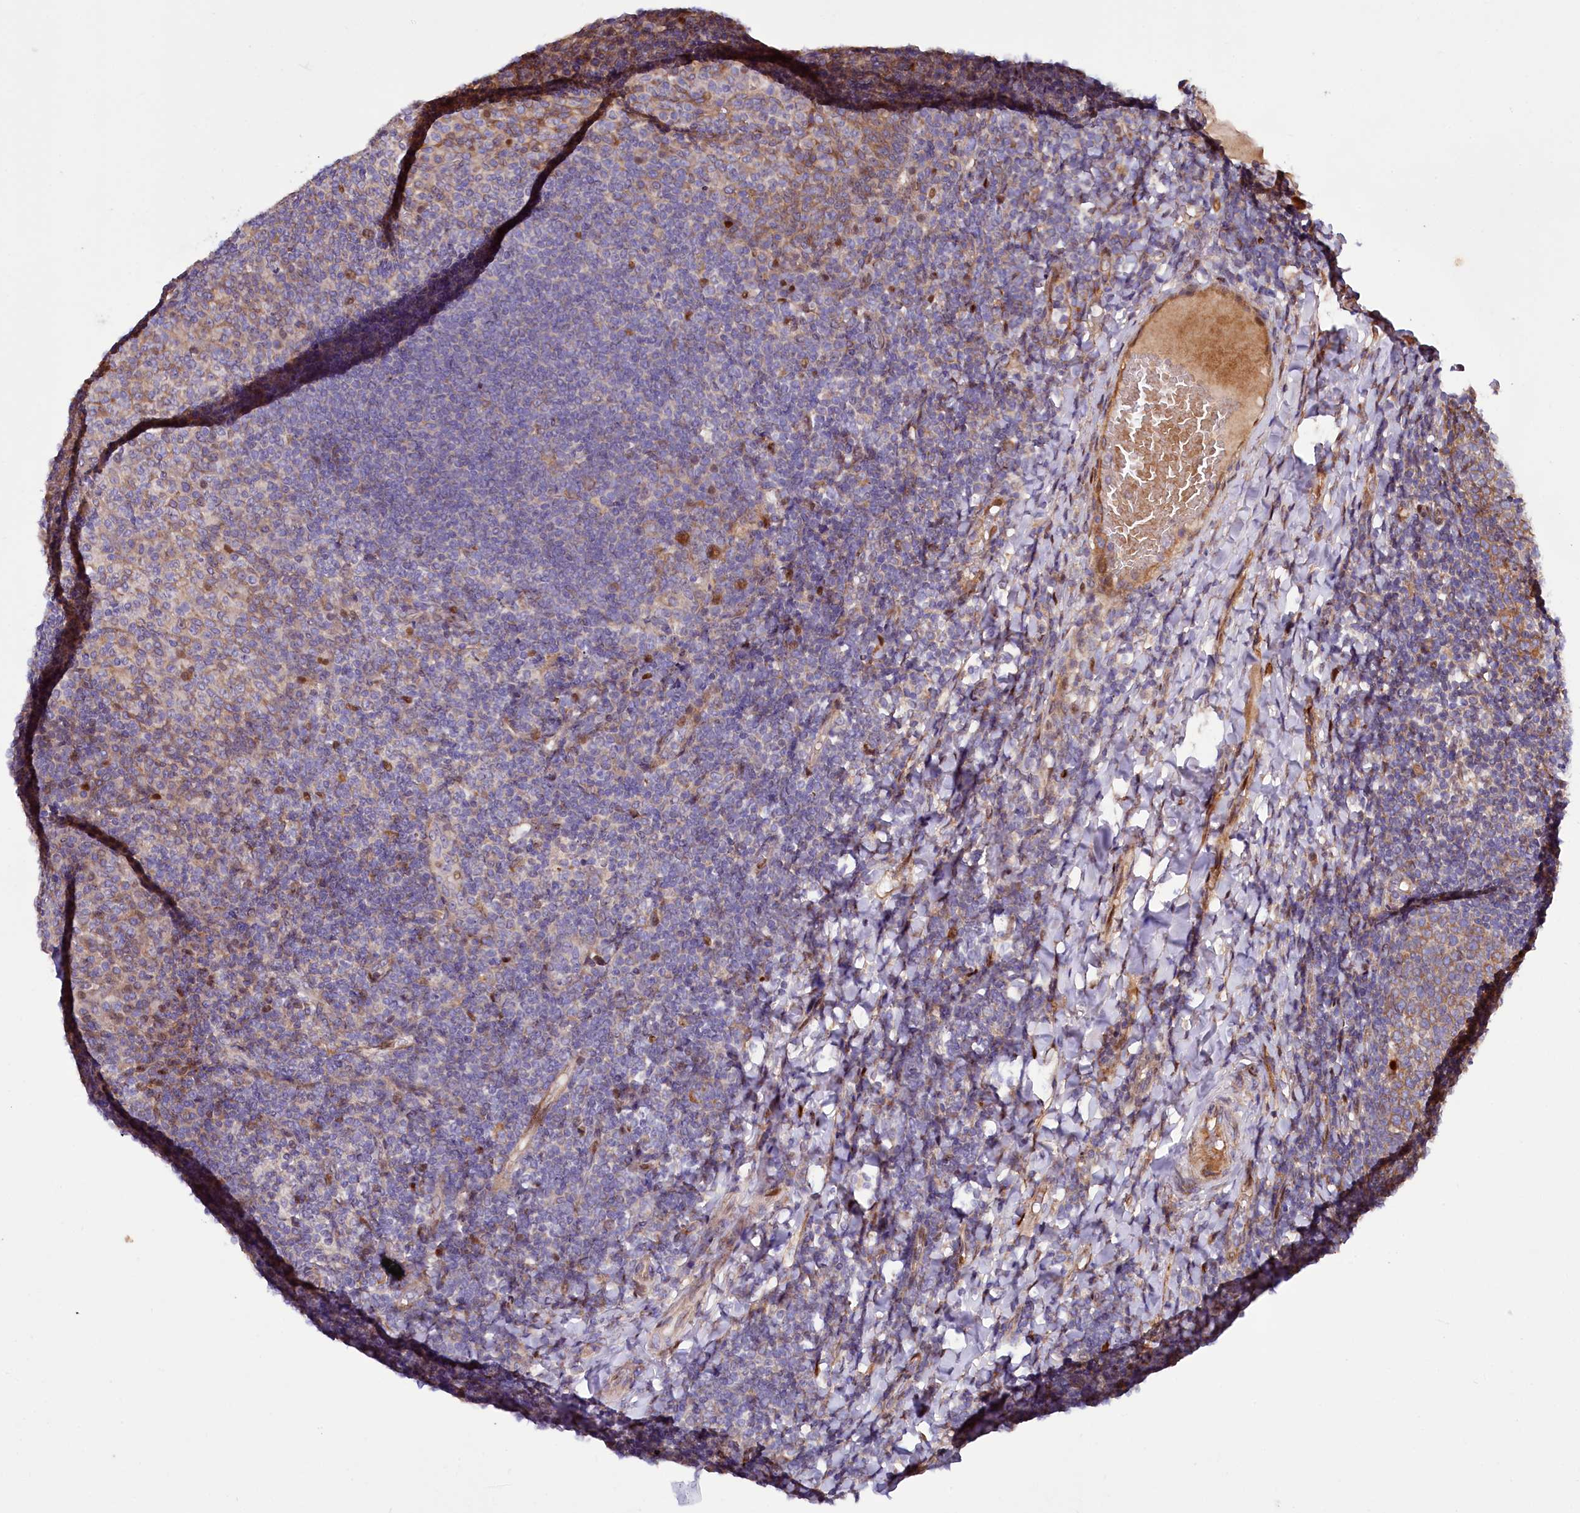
{"staining": {"intensity": "moderate", "quantity": "25%-75%", "location": "cytoplasmic/membranous"}, "tissue": "tonsil", "cell_type": "Germinal center cells", "image_type": "normal", "snomed": [{"axis": "morphology", "description": "Normal tissue, NOS"}, {"axis": "topography", "description": "Tonsil"}], "caption": "This micrograph displays immunohistochemistry (IHC) staining of normal human tonsil, with medium moderate cytoplasmic/membranous positivity in about 25%-75% of germinal center cells.", "gene": "PDZRN3", "patient": {"sex": "female", "age": 19}}